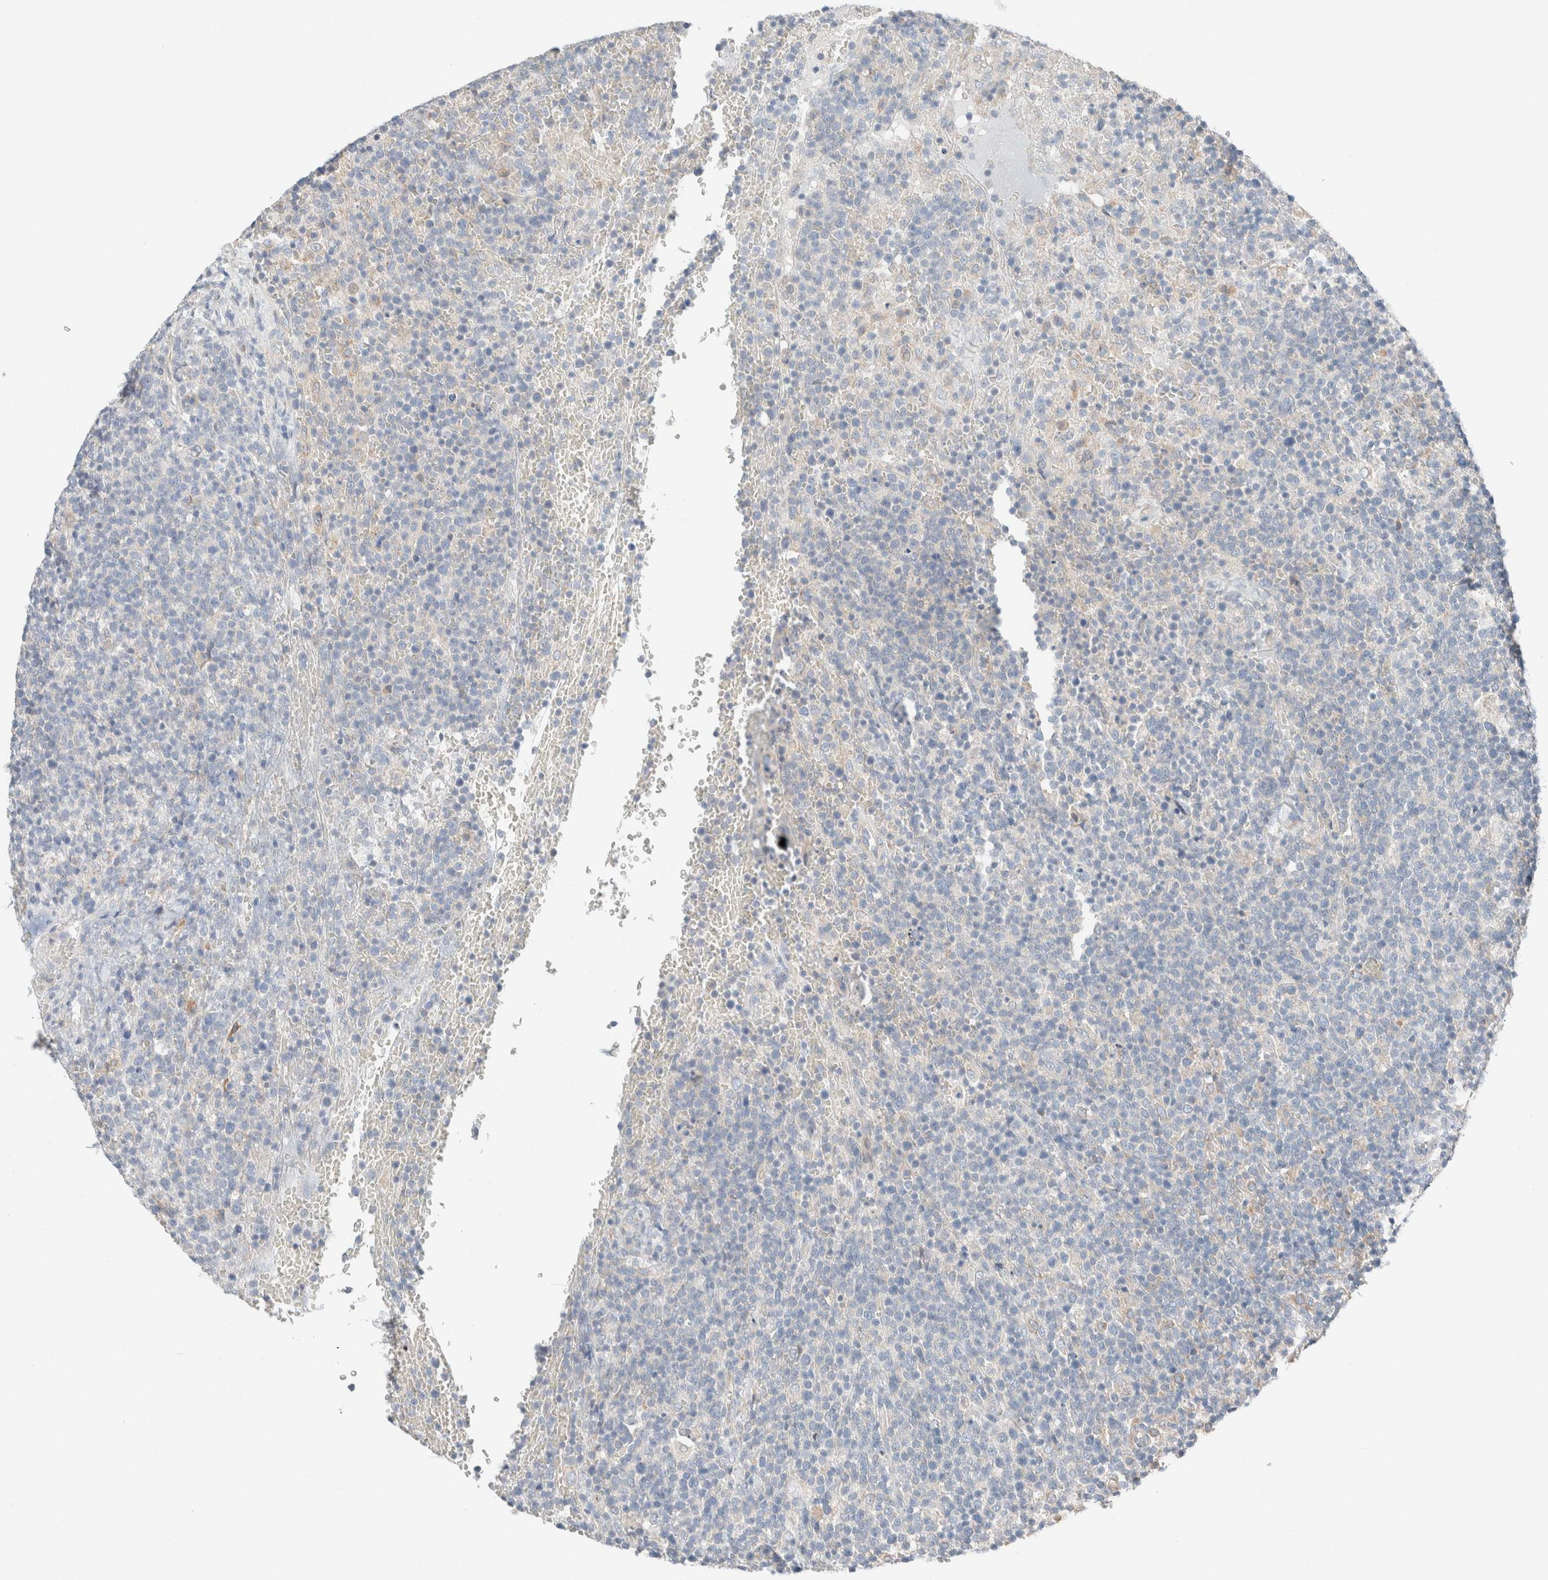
{"staining": {"intensity": "negative", "quantity": "none", "location": "none"}, "tissue": "lymphoma", "cell_type": "Tumor cells", "image_type": "cancer", "snomed": [{"axis": "morphology", "description": "Malignant lymphoma, non-Hodgkin's type, High grade"}, {"axis": "topography", "description": "Lymph node"}], "caption": "There is no significant expression in tumor cells of high-grade malignant lymphoma, non-Hodgkin's type.", "gene": "PCM1", "patient": {"sex": "male", "age": 61}}